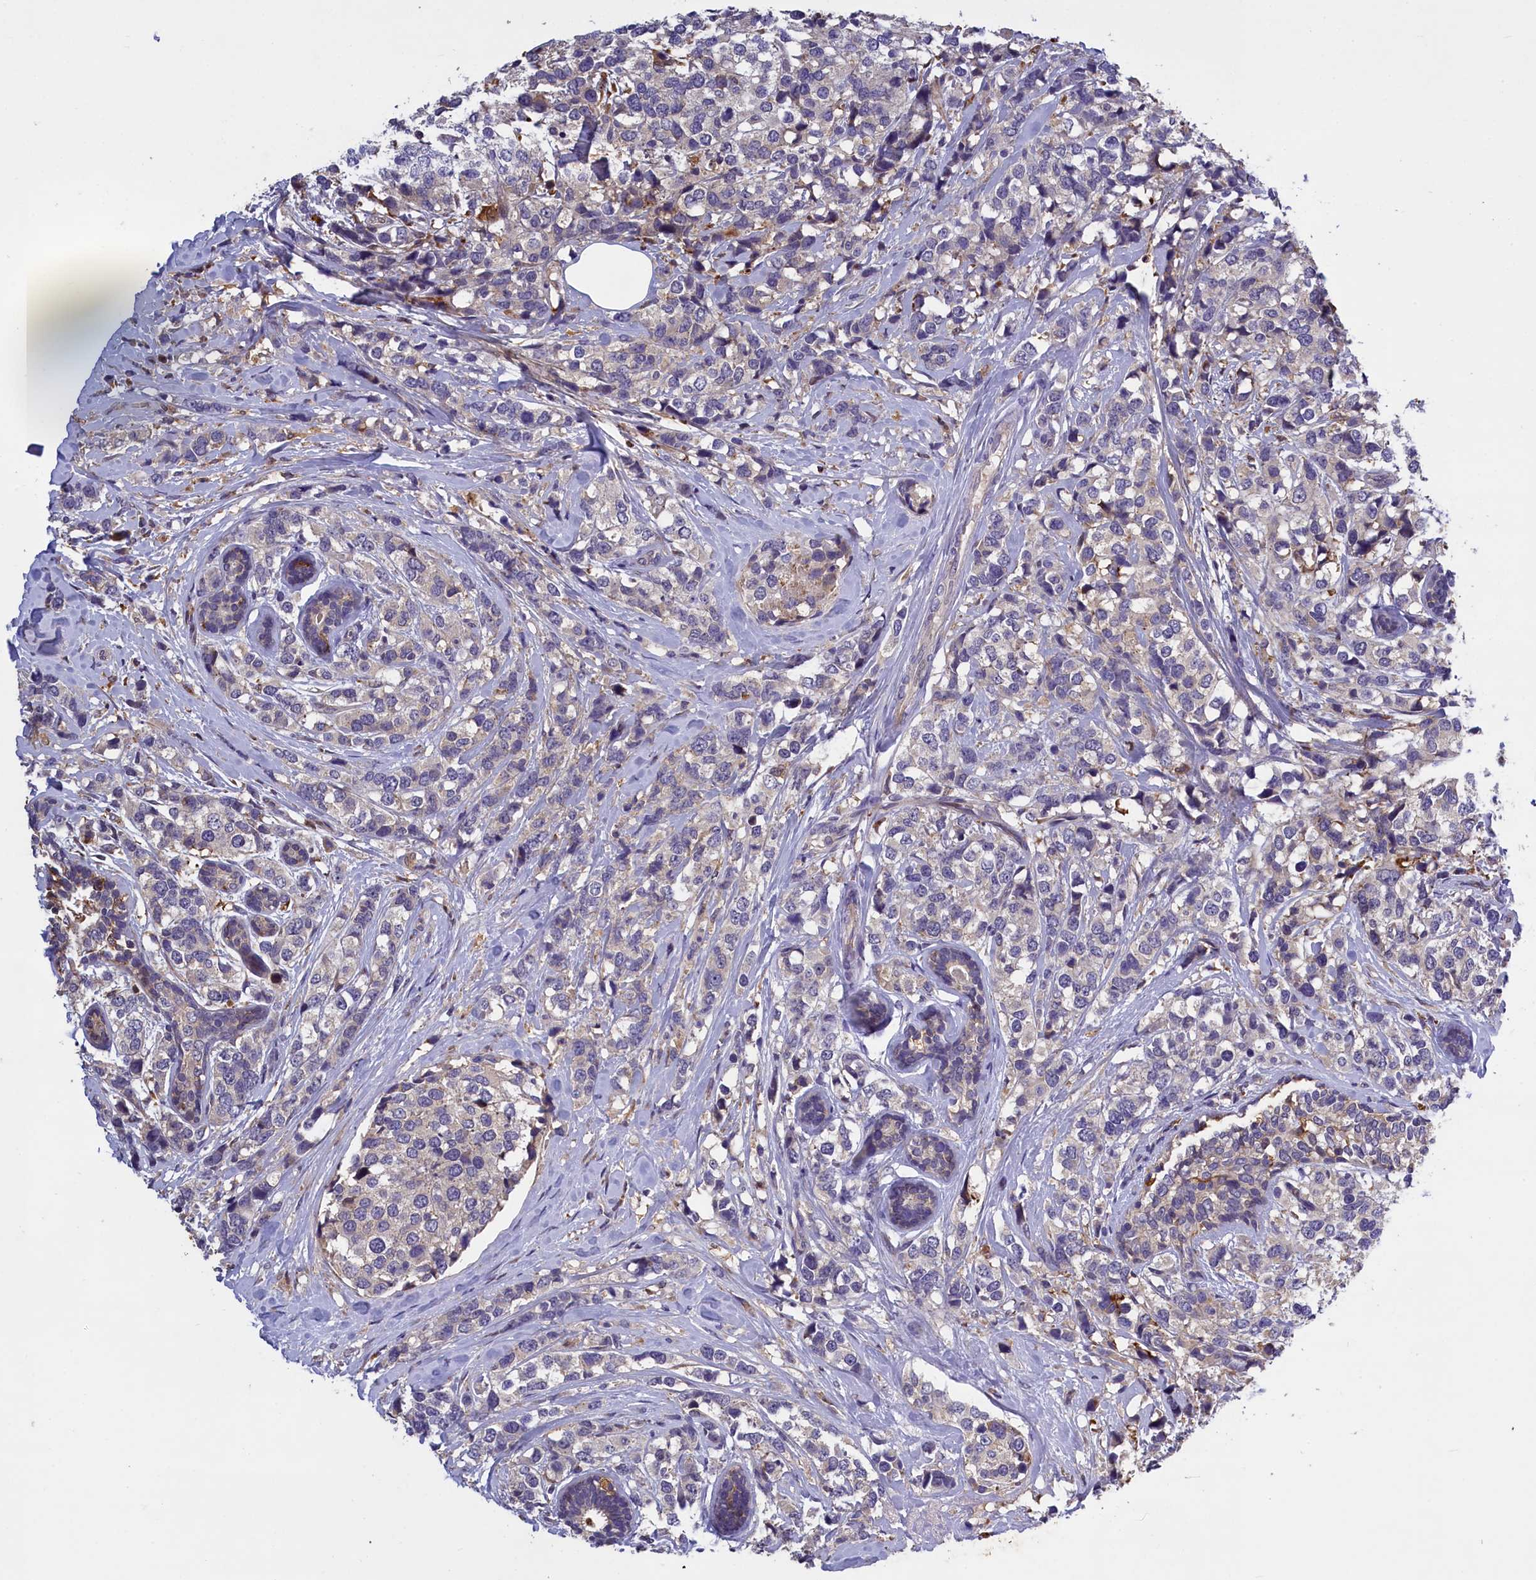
{"staining": {"intensity": "weak", "quantity": "<25%", "location": "cytoplasmic/membranous"}, "tissue": "breast cancer", "cell_type": "Tumor cells", "image_type": "cancer", "snomed": [{"axis": "morphology", "description": "Lobular carcinoma"}, {"axis": "topography", "description": "Breast"}], "caption": "A micrograph of human lobular carcinoma (breast) is negative for staining in tumor cells.", "gene": "NAIP", "patient": {"sex": "female", "age": 59}}